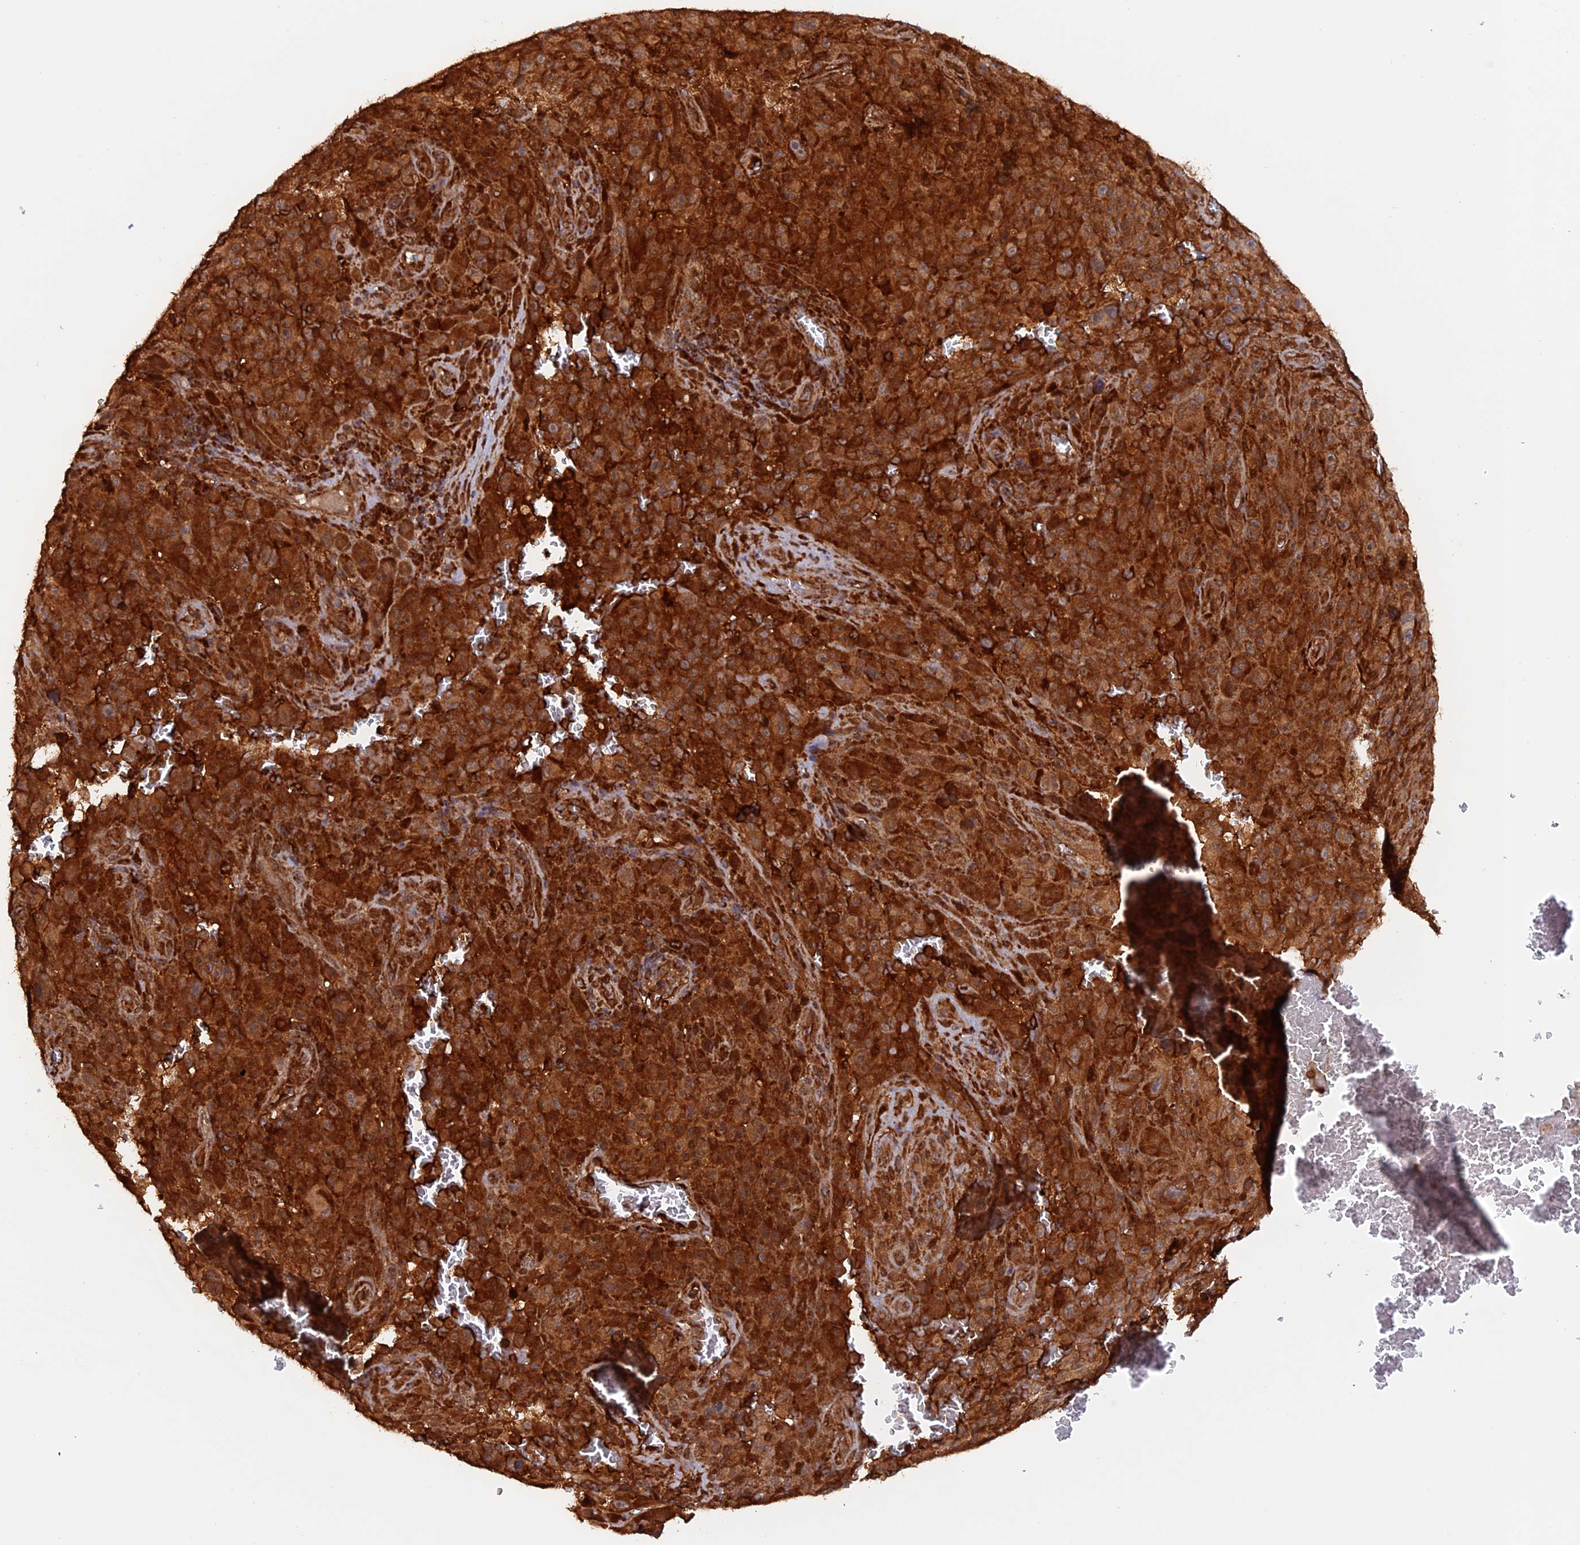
{"staining": {"intensity": "strong", "quantity": ">75%", "location": "cytoplasmic/membranous"}, "tissue": "melanoma", "cell_type": "Tumor cells", "image_type": "cancer", "snomed": [{"axis": "morphology", "description": "Malignant melanoma, NOS"}, {"axis": "topography", "description": "Skin"}], "caption": "Melanoma stained for a protein (brown) displays strong cytoplasmic/membranous positive expression in about >75% of tumor cells.", "gene": "DTYMK", "patient": {"sex": "female", "age": 82}}